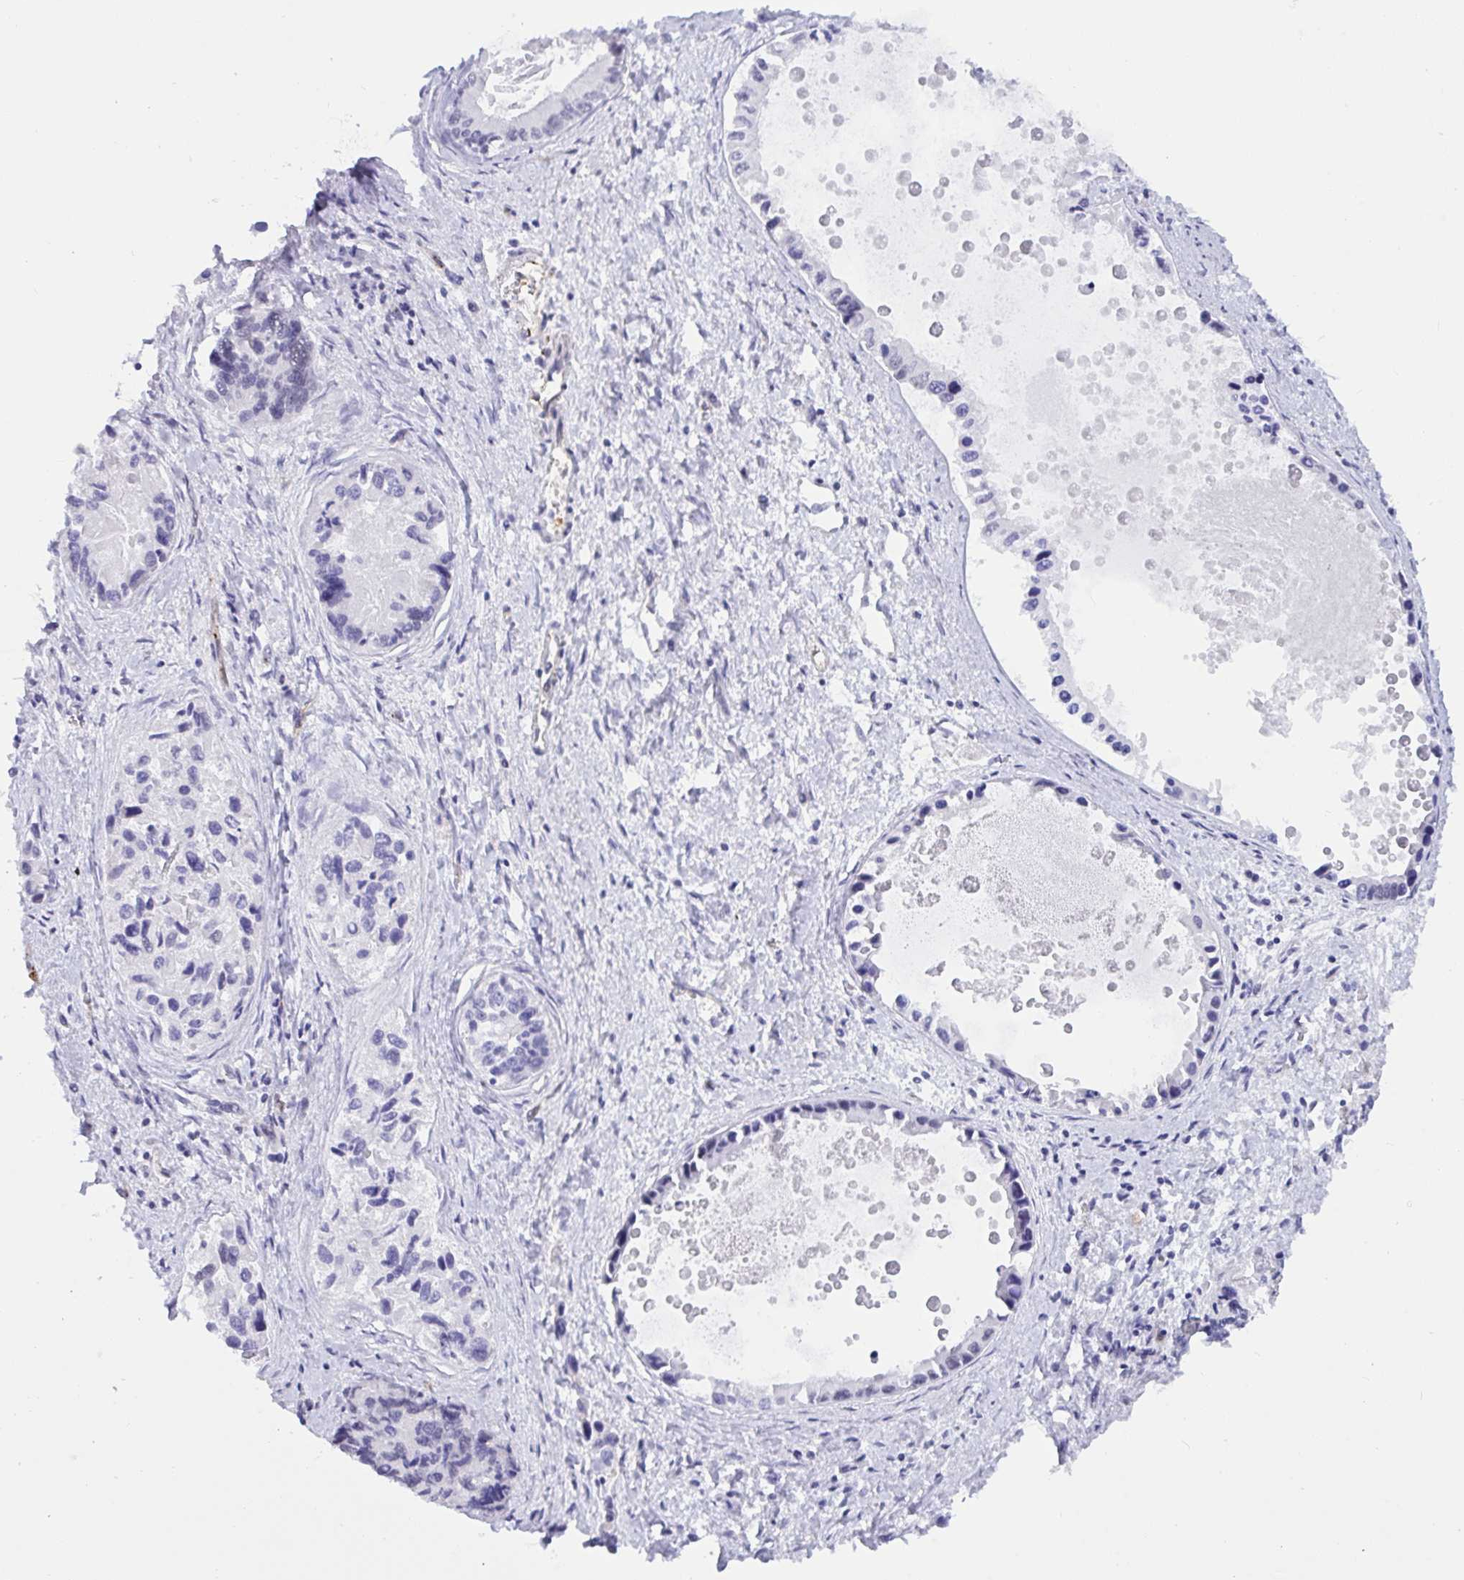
{"staining": {"intensity": "negative", "quantity": "none", "location": "none"}, "tissue": "liver cancer", "cell_type": "Tumor cells", "image_type": "cancer", "snomed": [{"axis": "morphology", "description": "Cholangiocarcinoma"}, {"axis": "topography", "description": "Liver"}], "caption": "The micrograph demonstrates no significant positivity in tumor cells of liver cancer (cholangiocarcinoma).", "gene": "EML1", "patient": {"sex": "male", "age": 66}}